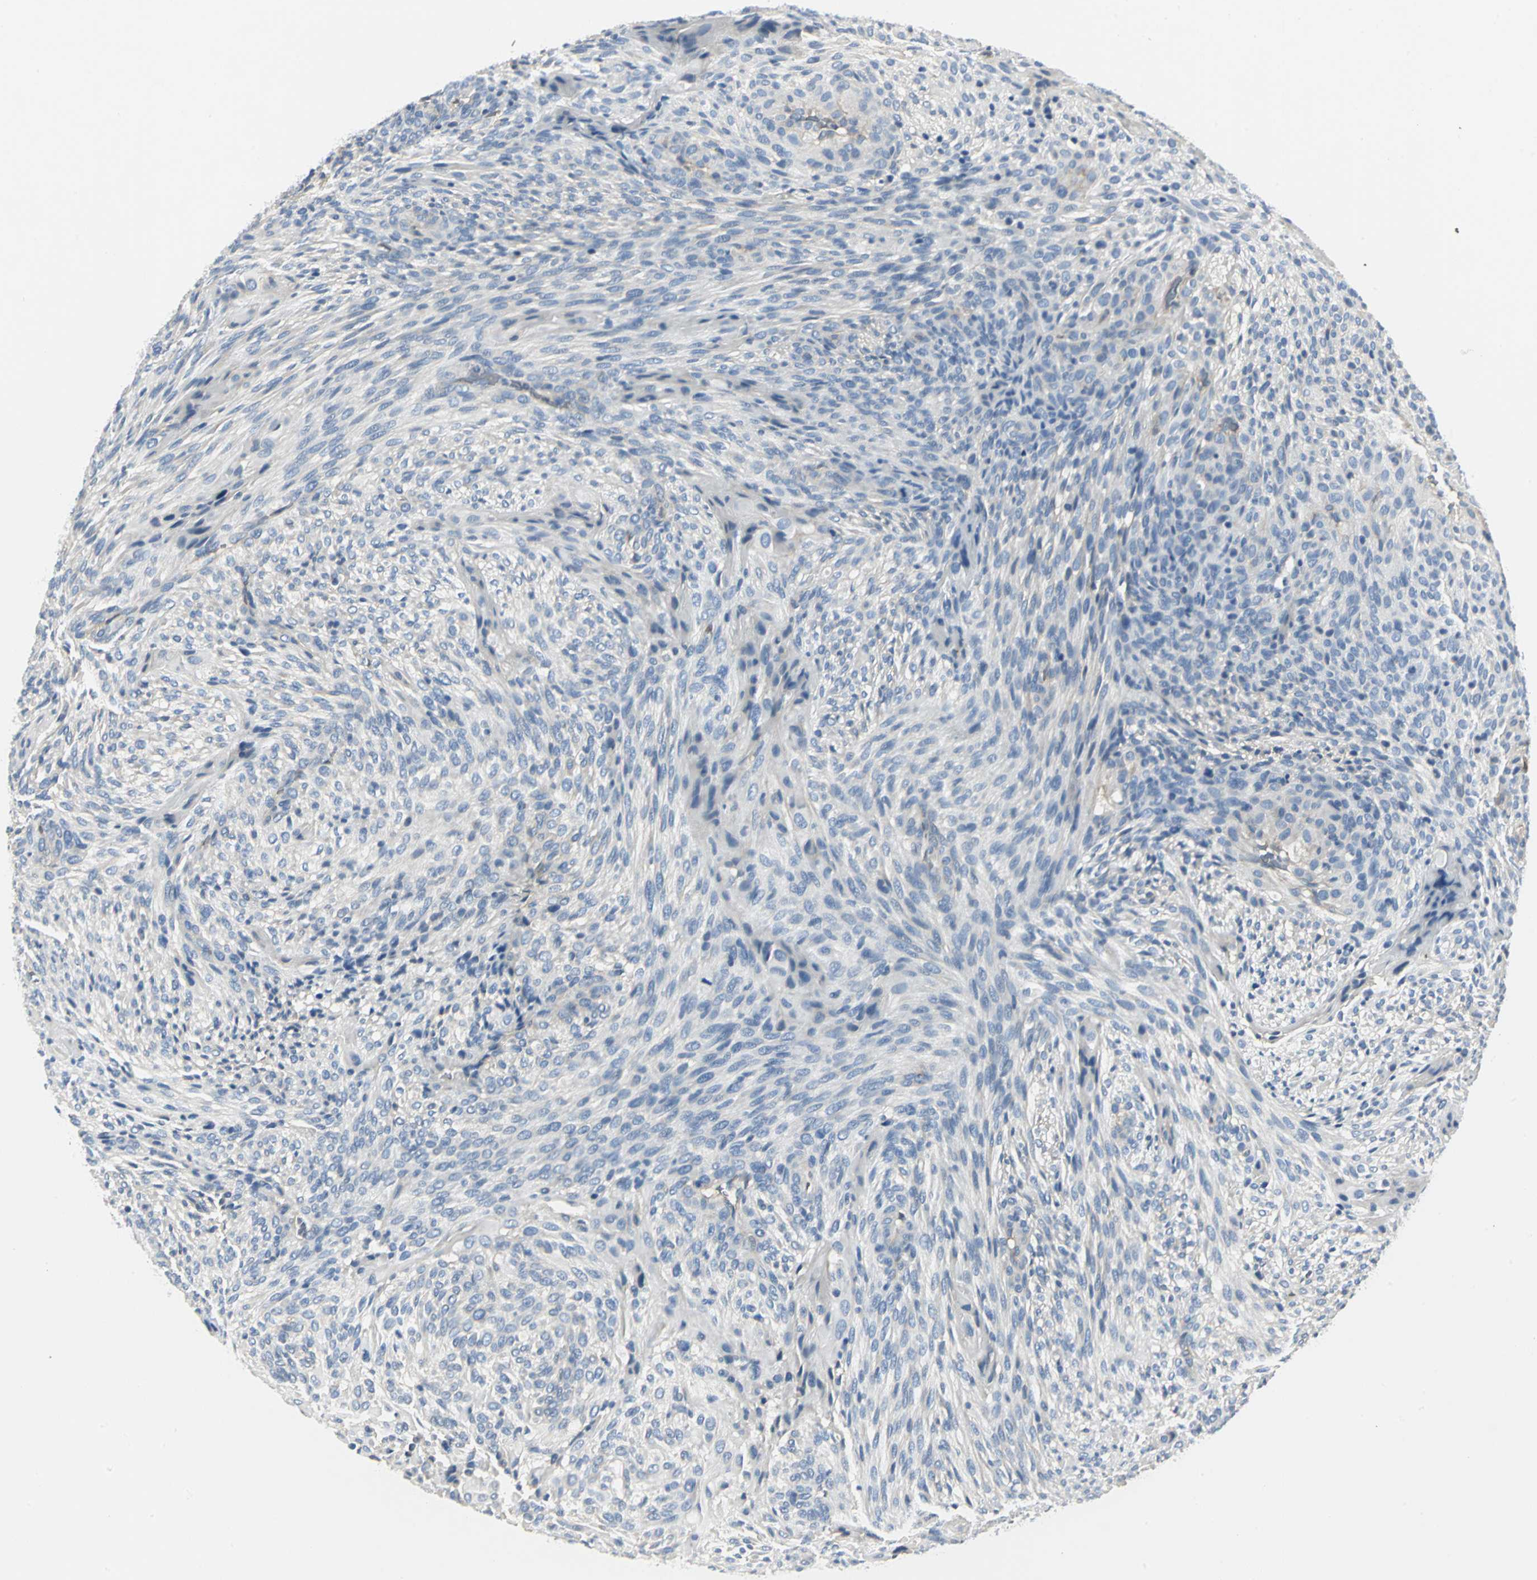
{"staining": {"intensity": "negative", "quantity": "none", "location": "none"}, "tissue": "glioma", "cell_type": "Tumor cells", "image_type": "cancer", "snomed": [{"axis": "morphology", "description": "Glioma, malignant, High grade"}, {"axis": "topography", "description": "Cerebral cortex"}], "caption": "This is an immunohistochemistry (IHC) micrograph of high-grade glioma (malignant). There is no expression in tumor cells.", "gene": "RIPOR1", "patient": {"sex": "female", "age": 55}}